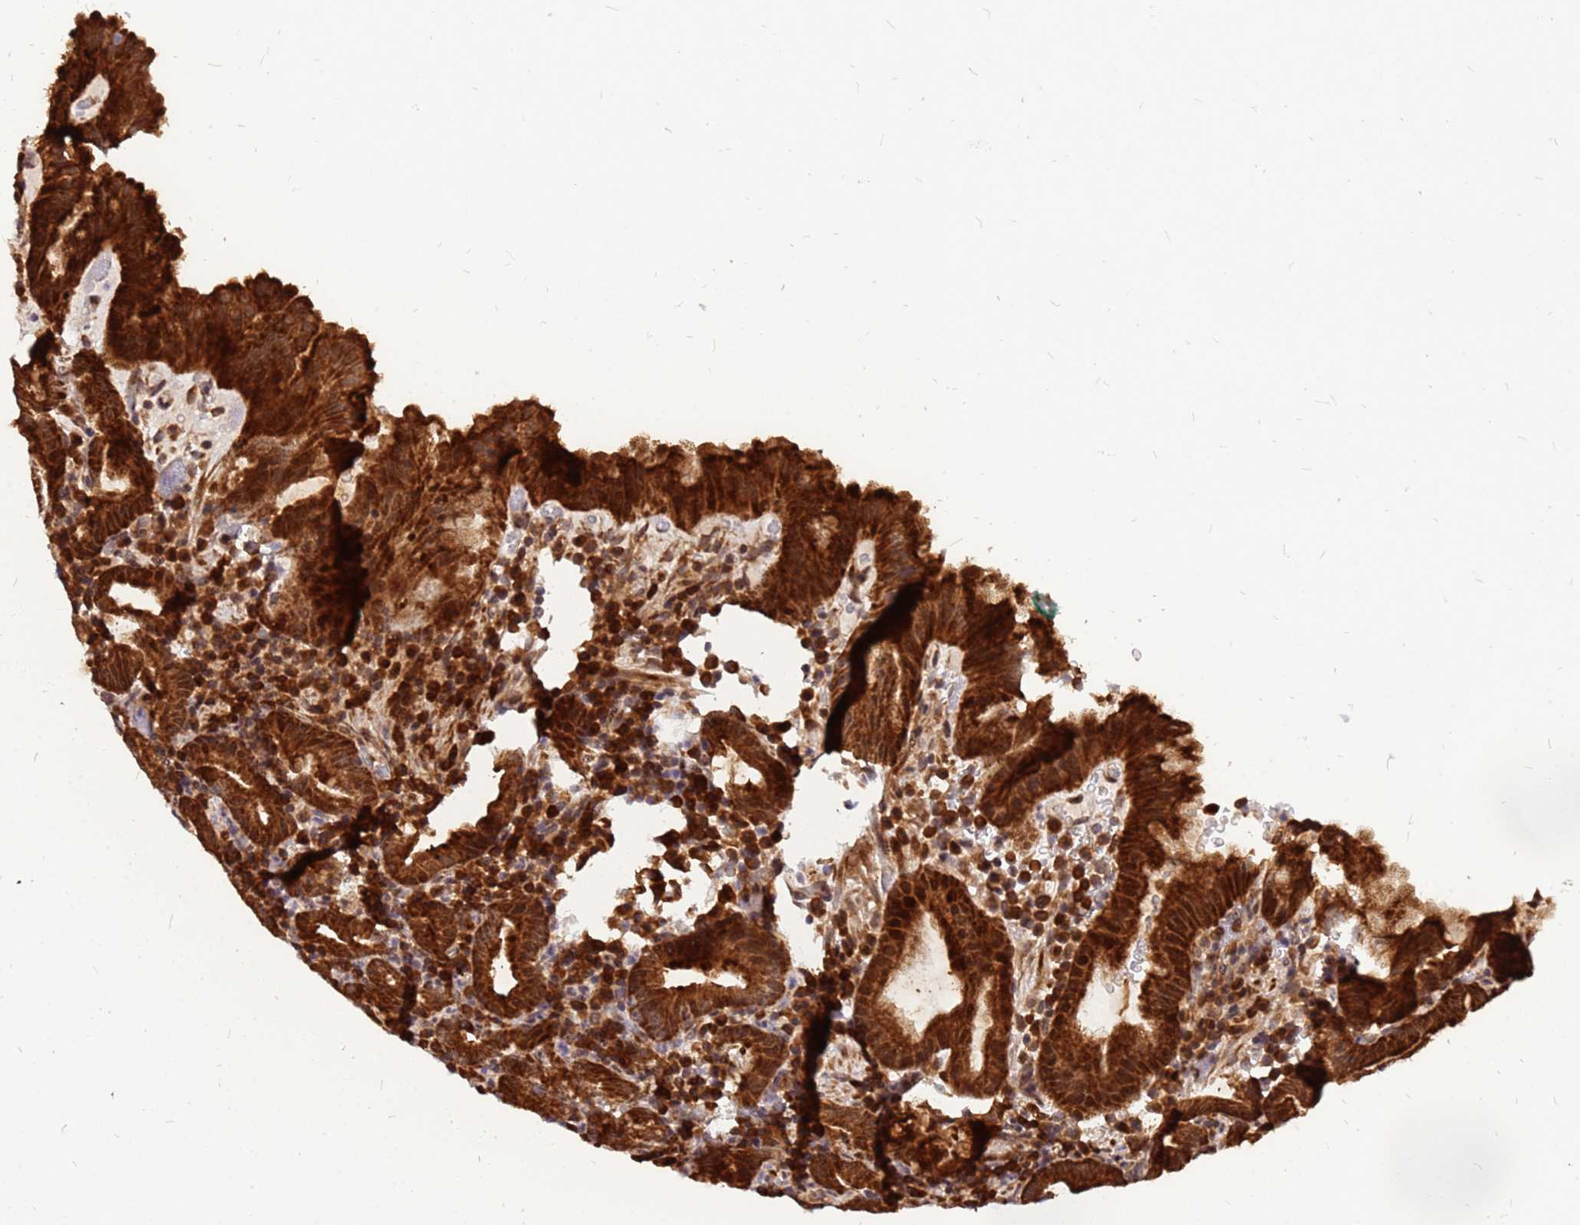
{"staining": {"intensity": "strong", "quantity": ">75%", "location": "cytoplasmic/membranous,nuclear"}, "tissue": "stomach", "cell_type": "Glandular cells", "image_type": "normal", "snomed": [{"axis": "morphology", "description": "Normal tissue, NOS"}, {"axis": "morphology", "description": "Inflammation, NOS"}, {"axis": "topography", "description": "Stomach"}], "caption": "The micrograph displays immunohistochemical staining of normal stomach. There is strong cytoplasmic/membranous,nuclear positivity is present in approximately >75% of glandular cells.", "gene": "RPL8", "patient": {"sex": "male", "age": 79}}